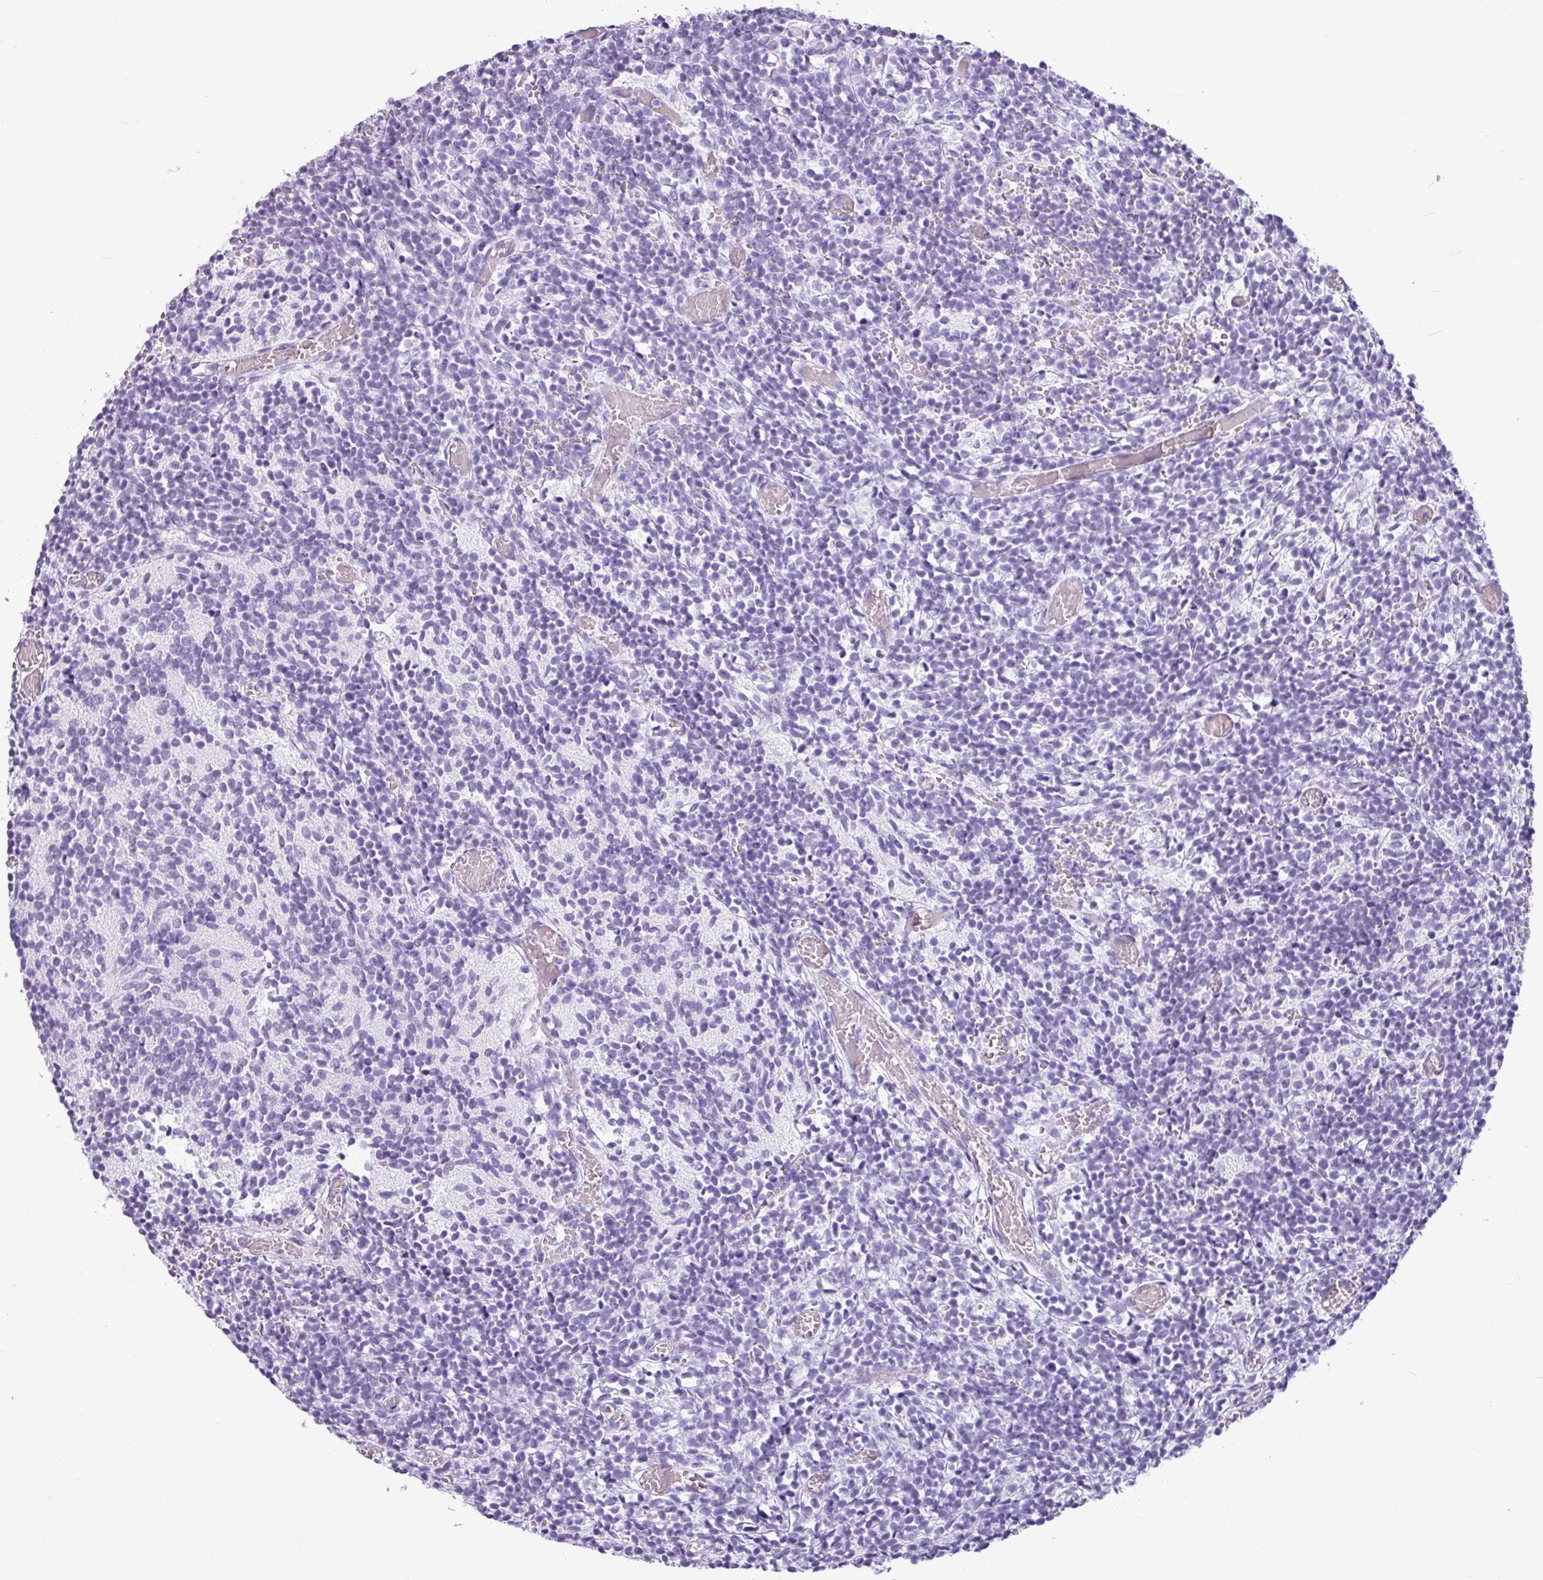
{"staining": {"intensity": "negative", "quantity": "none", "location": "none"}, "tissue": "glioma", "cell_type": "Tumor cells", "image_type": "cancer", "snomed": [{"axis": "morphology", "description": "Glioma, malignant, Low grade"}, {"axis": "topography", "description": "Brain"}], "caption": "DAB (3,3'-diaminobenzidine) immunohistochemical staining of human malignant low-grade glioma reveals no significant positivity in tumor cells. (DAB immunohistochemistry visualized using brightfield microscopy, high magnification).", "gene": "AMY1B", "patient": {"sex": "female", "age": 1}}